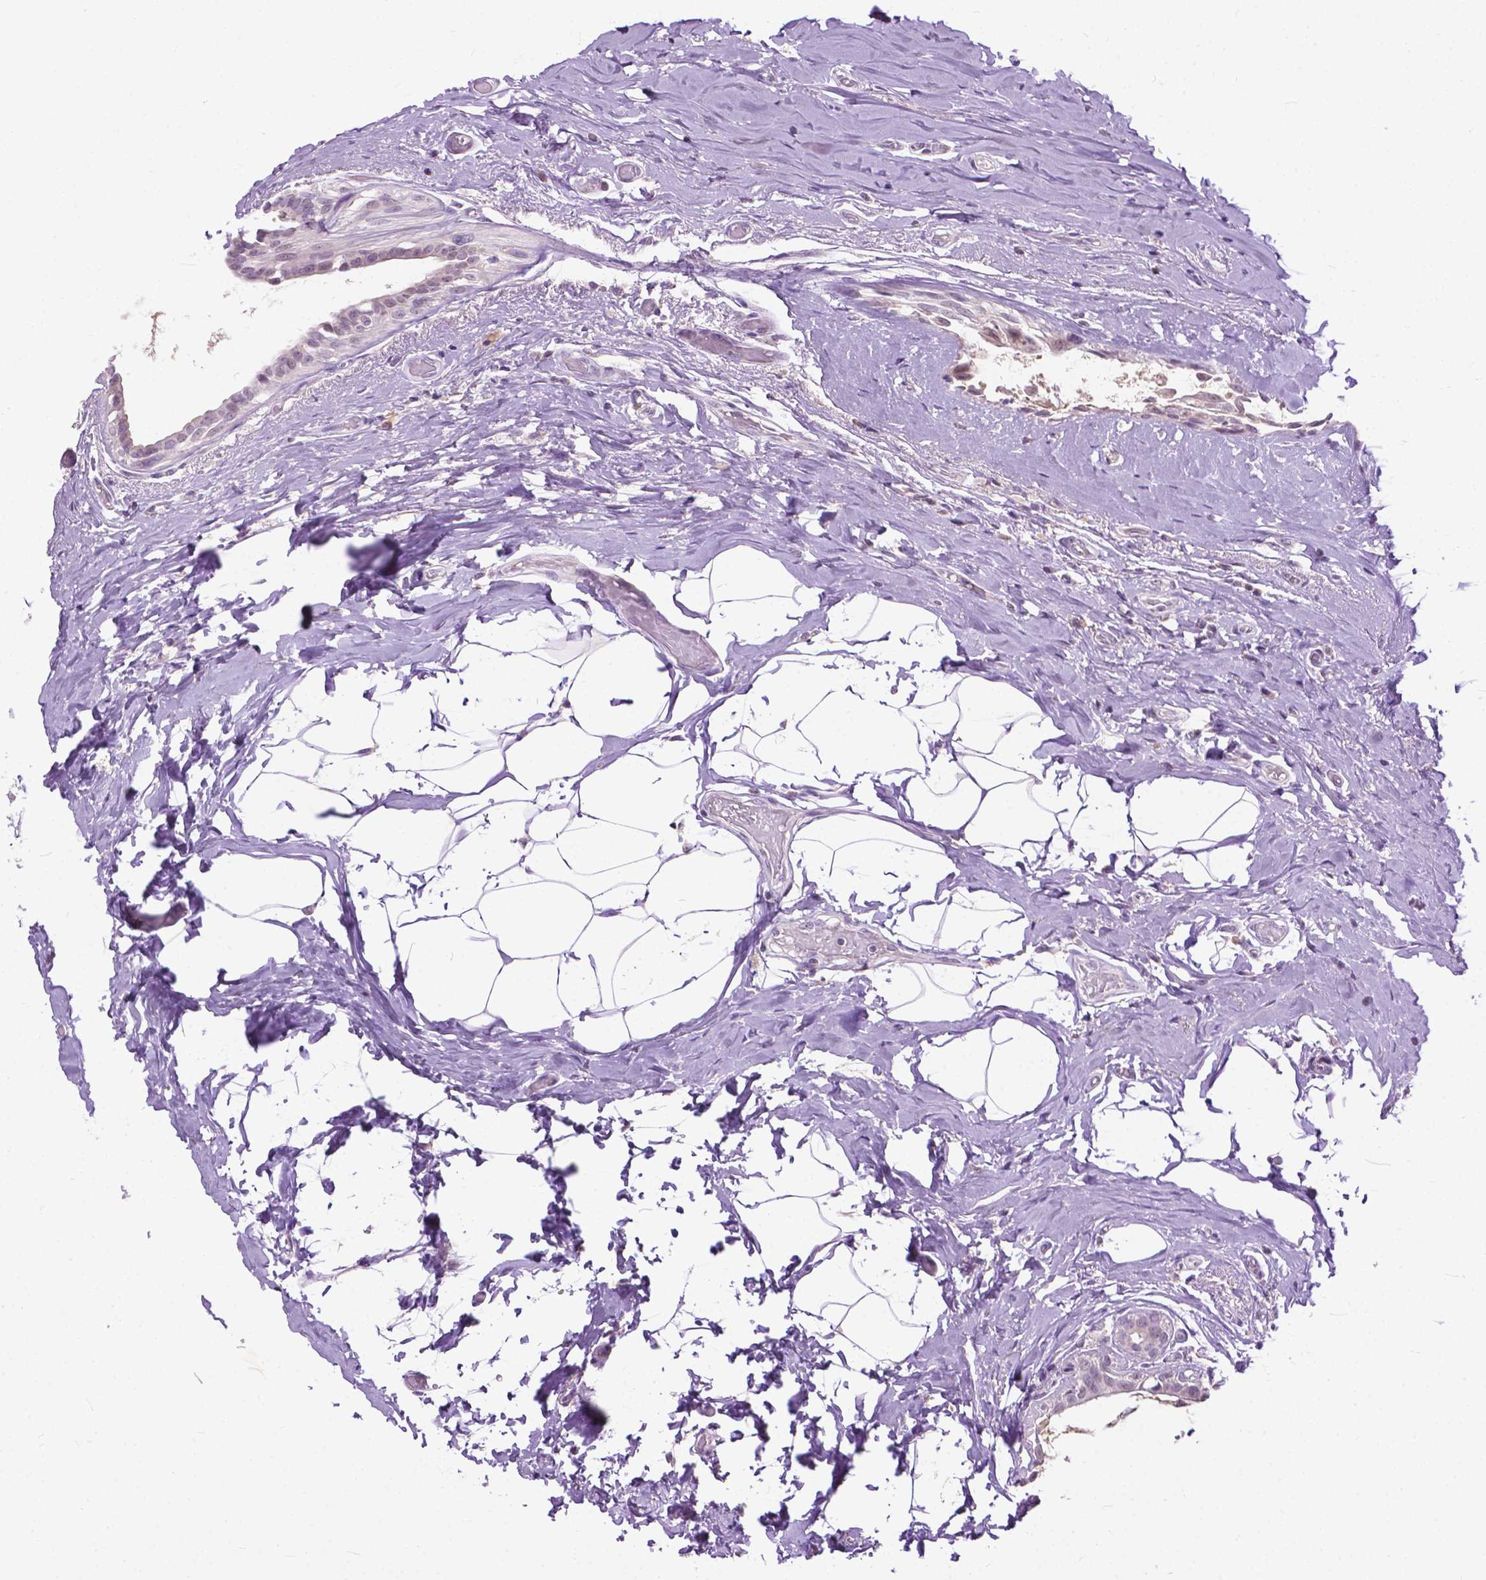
{"staining": {"intensity": "negative", "quantity": "none", "location": "none"}, "tissue": "breast cancer", "cell_type": "Tumor cells", "image_type": "cancer", "snomed": [{"axis": "morphology", "description": "Intraductal carcinoma, in situ"}, {"axis": "morphology", "description": "Duct carcinoma"}, {"axis": "morphology", "description": "Lobular carcinoma, in situ"}, {"axis": "topography", "description": "Breast"}], "caption": "IHC histopathology image of human breast cancer (intraductal carcinoma) stained for a protein (brown), which demonstrates no expression in tumor cells.", "gene": "TTC9B", "patient": {"sex": "female", "age": 44}}